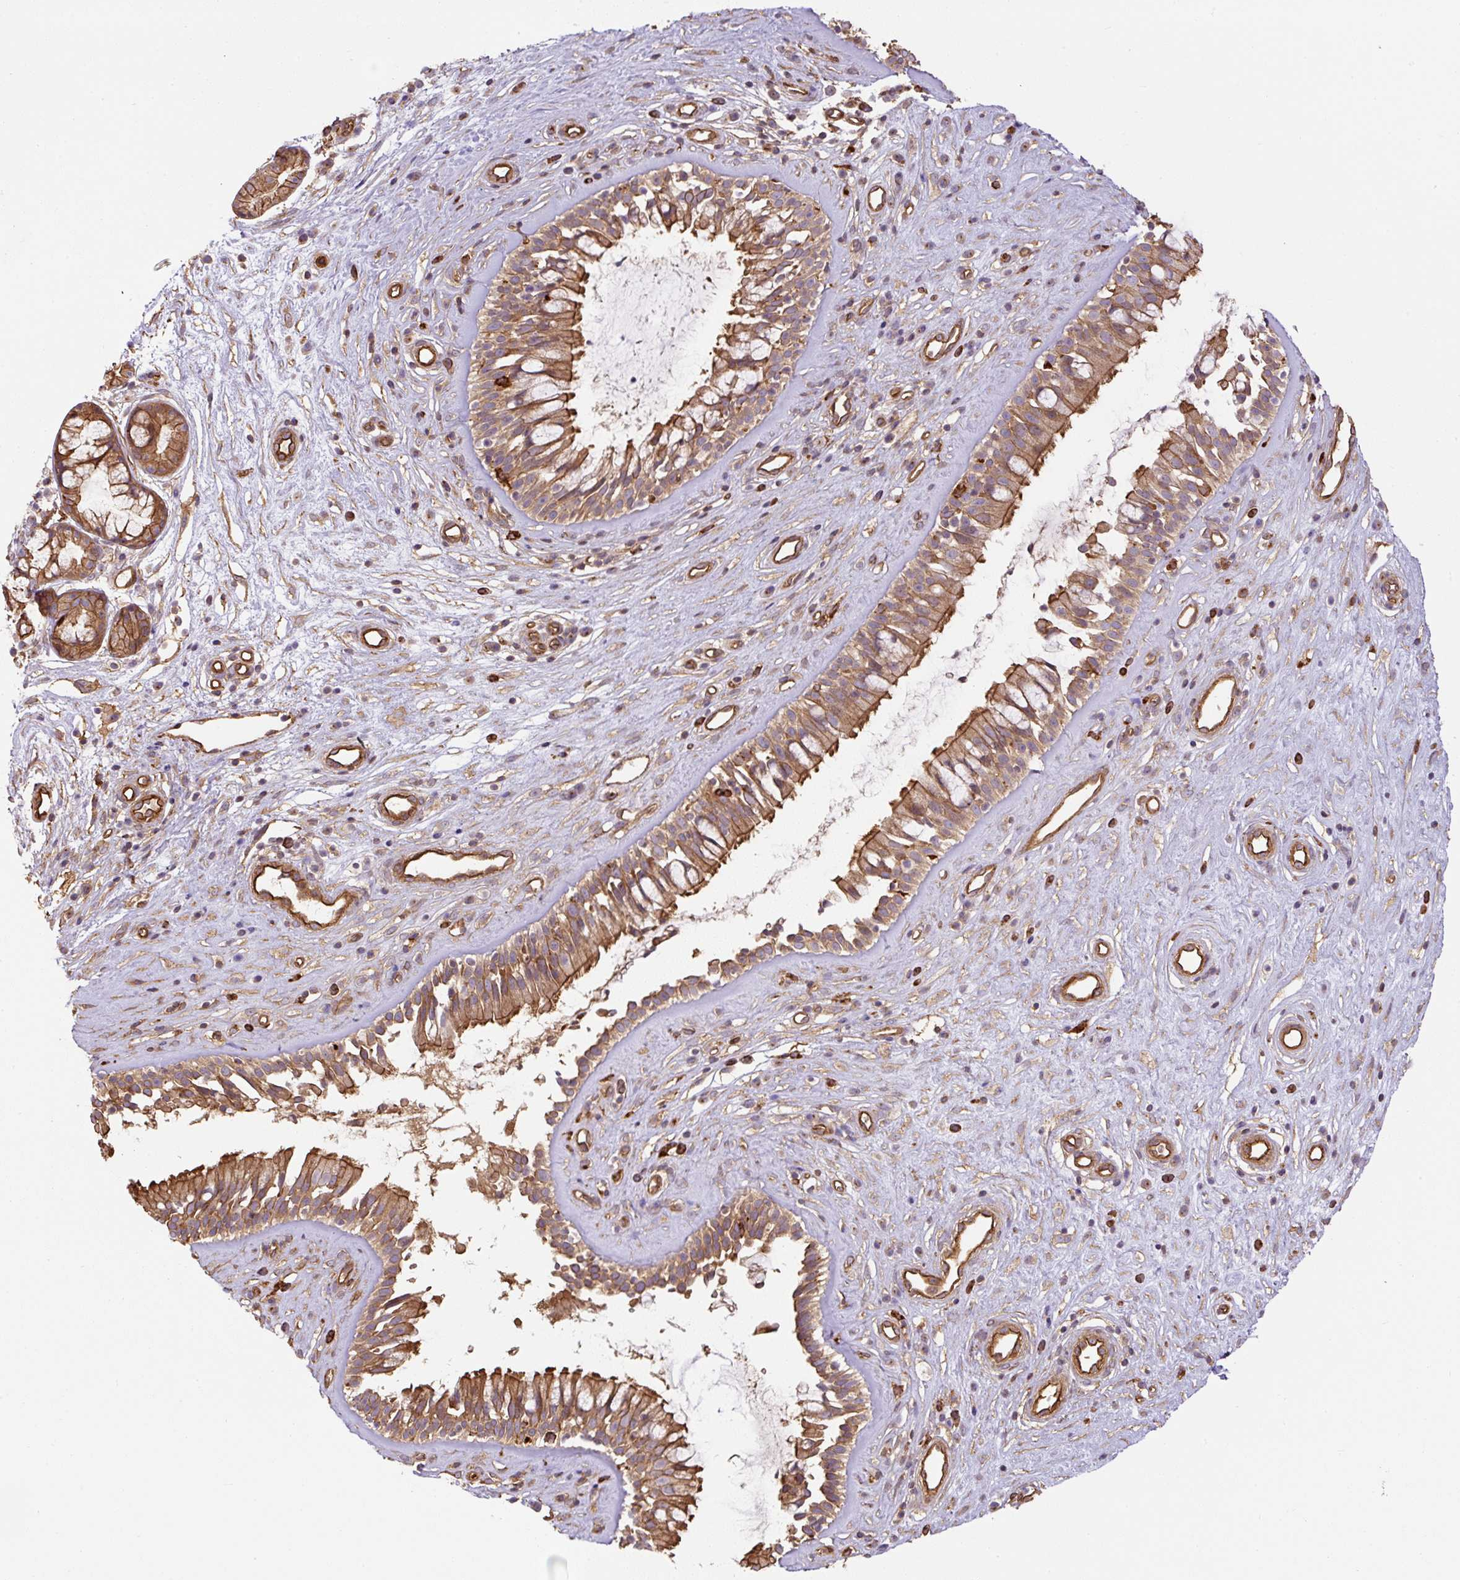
{"staining": {"intensity": "moderate", "quantity": ">75%", "location": "cytoplasmic/membranous"}, "tissue": "nasopharynx", "cell_type": "Respiratory epithelial cells", "image_type": "normal", "snomed": [{"axis": "morphology", "description": "Normal tissue, NOS"}, {"axis": "topography", "description": "Nasopharynx"}], "caption": "Protein staining demonstrates moderate cytoplasmic/membranous positivity in approximately >75% of respiratory epithelial cells in normal nasopharynx. Using DAB (brown) and hematoxylin (blue) stains, captured at high magnification using brightfield microscopy.", "gene": "B3GALT5", "patient": {"sex": "male", "age": 32}}